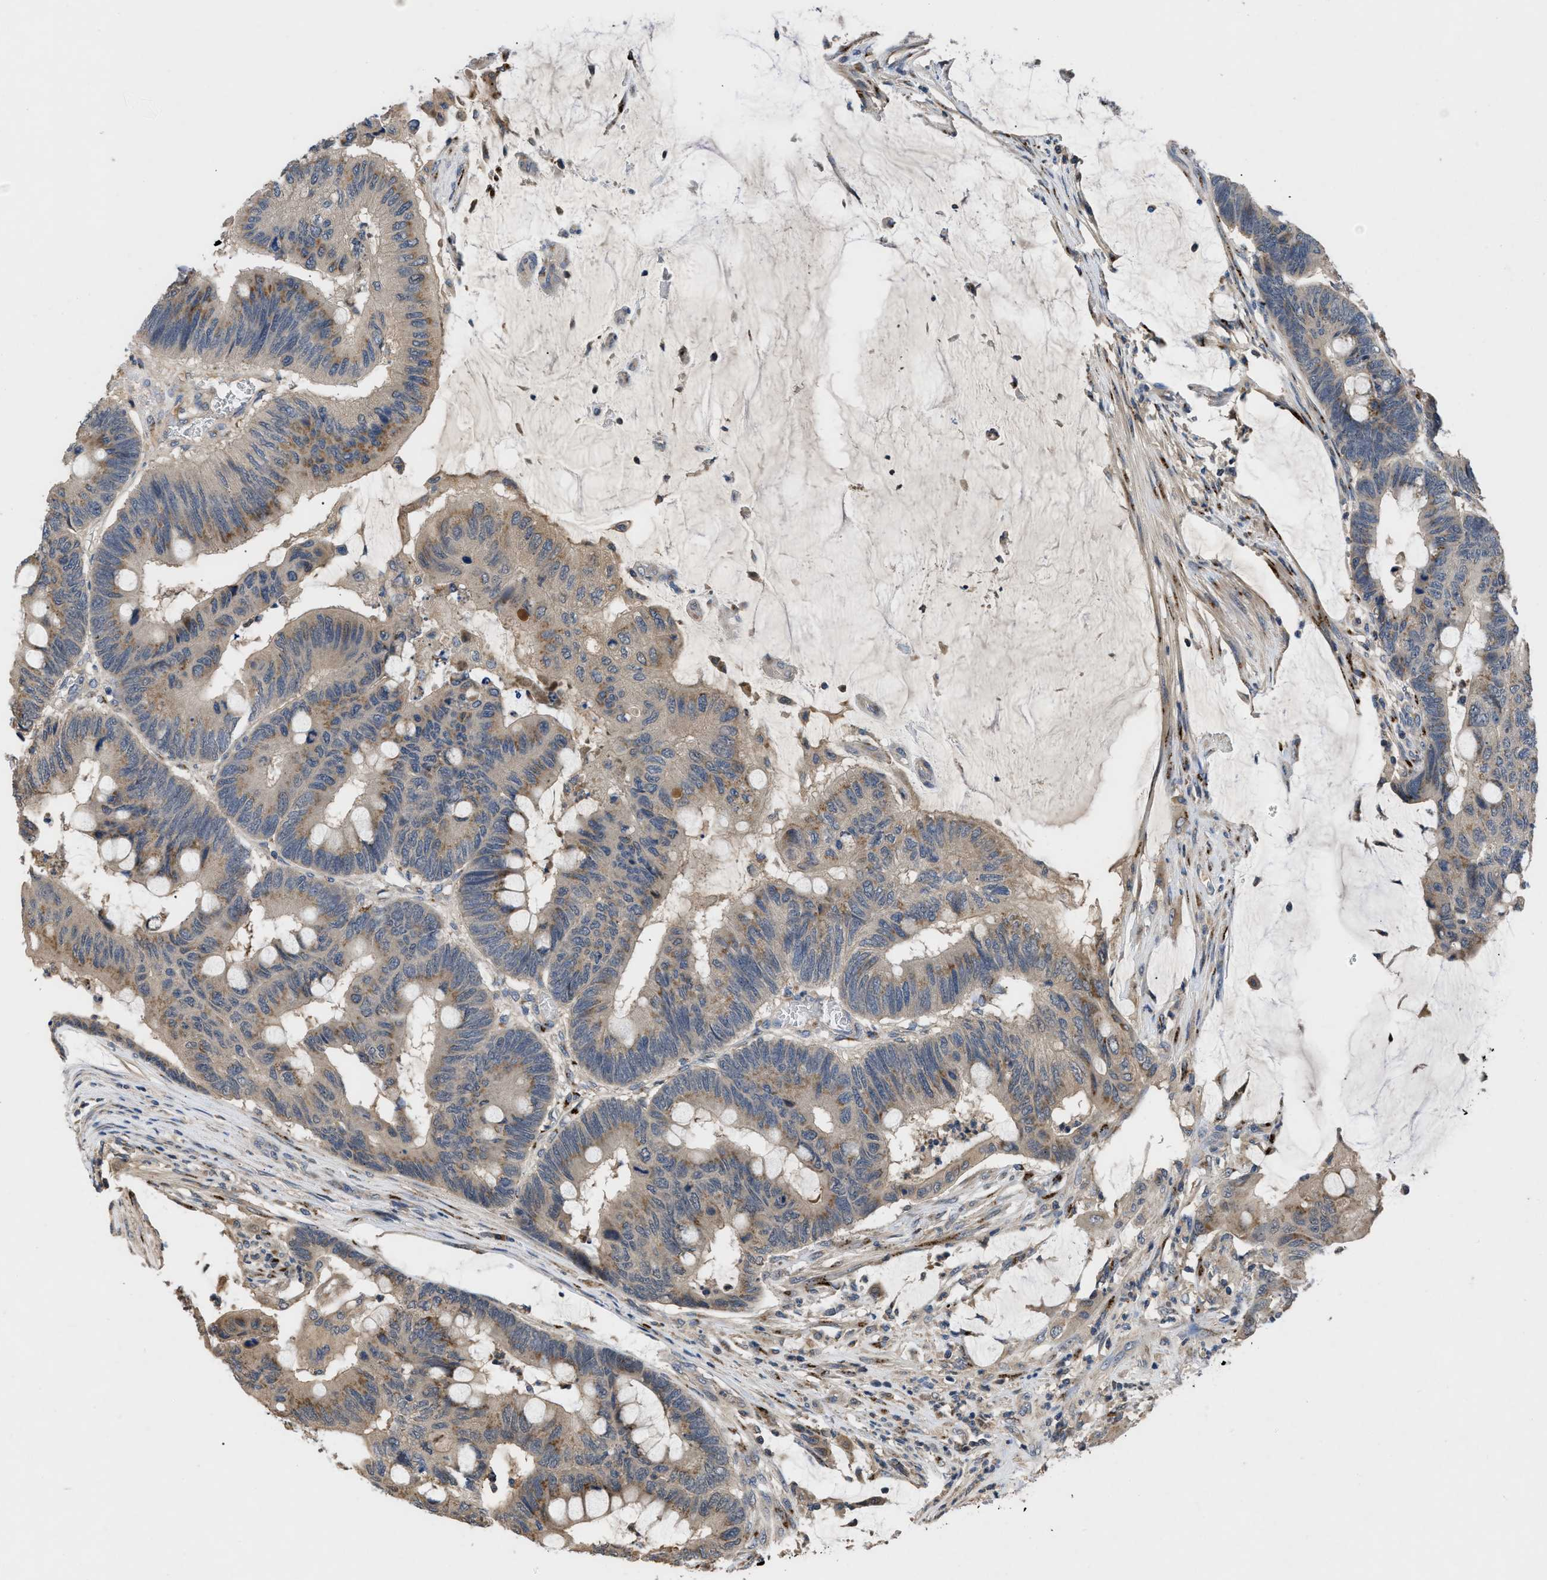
{"staining": {"intensity": "moderate", "quantity": "25%-75%", "location": "cytoplasmic/membranous"}, "tissue": "colorectal cancer", "cell_type": "Tumor cells", "image_type": "cancer", "snomed": [{"axis": "morphology", "description": "Normal tissue, NOS"}, {"axis": "morphology", "description": "Adenocarcinoma, NOS"}, {"axis": "topography", "description": "Rectum"}], "caption": "The micrograph reveals staining of colorectal cancer (adenocarcinoma), revealing moderate cytoplasmic/membranous protein expression (brown color) within tumor cells.", "gene": "SIK2", "patient": {"sex": "male", "age": 92}}